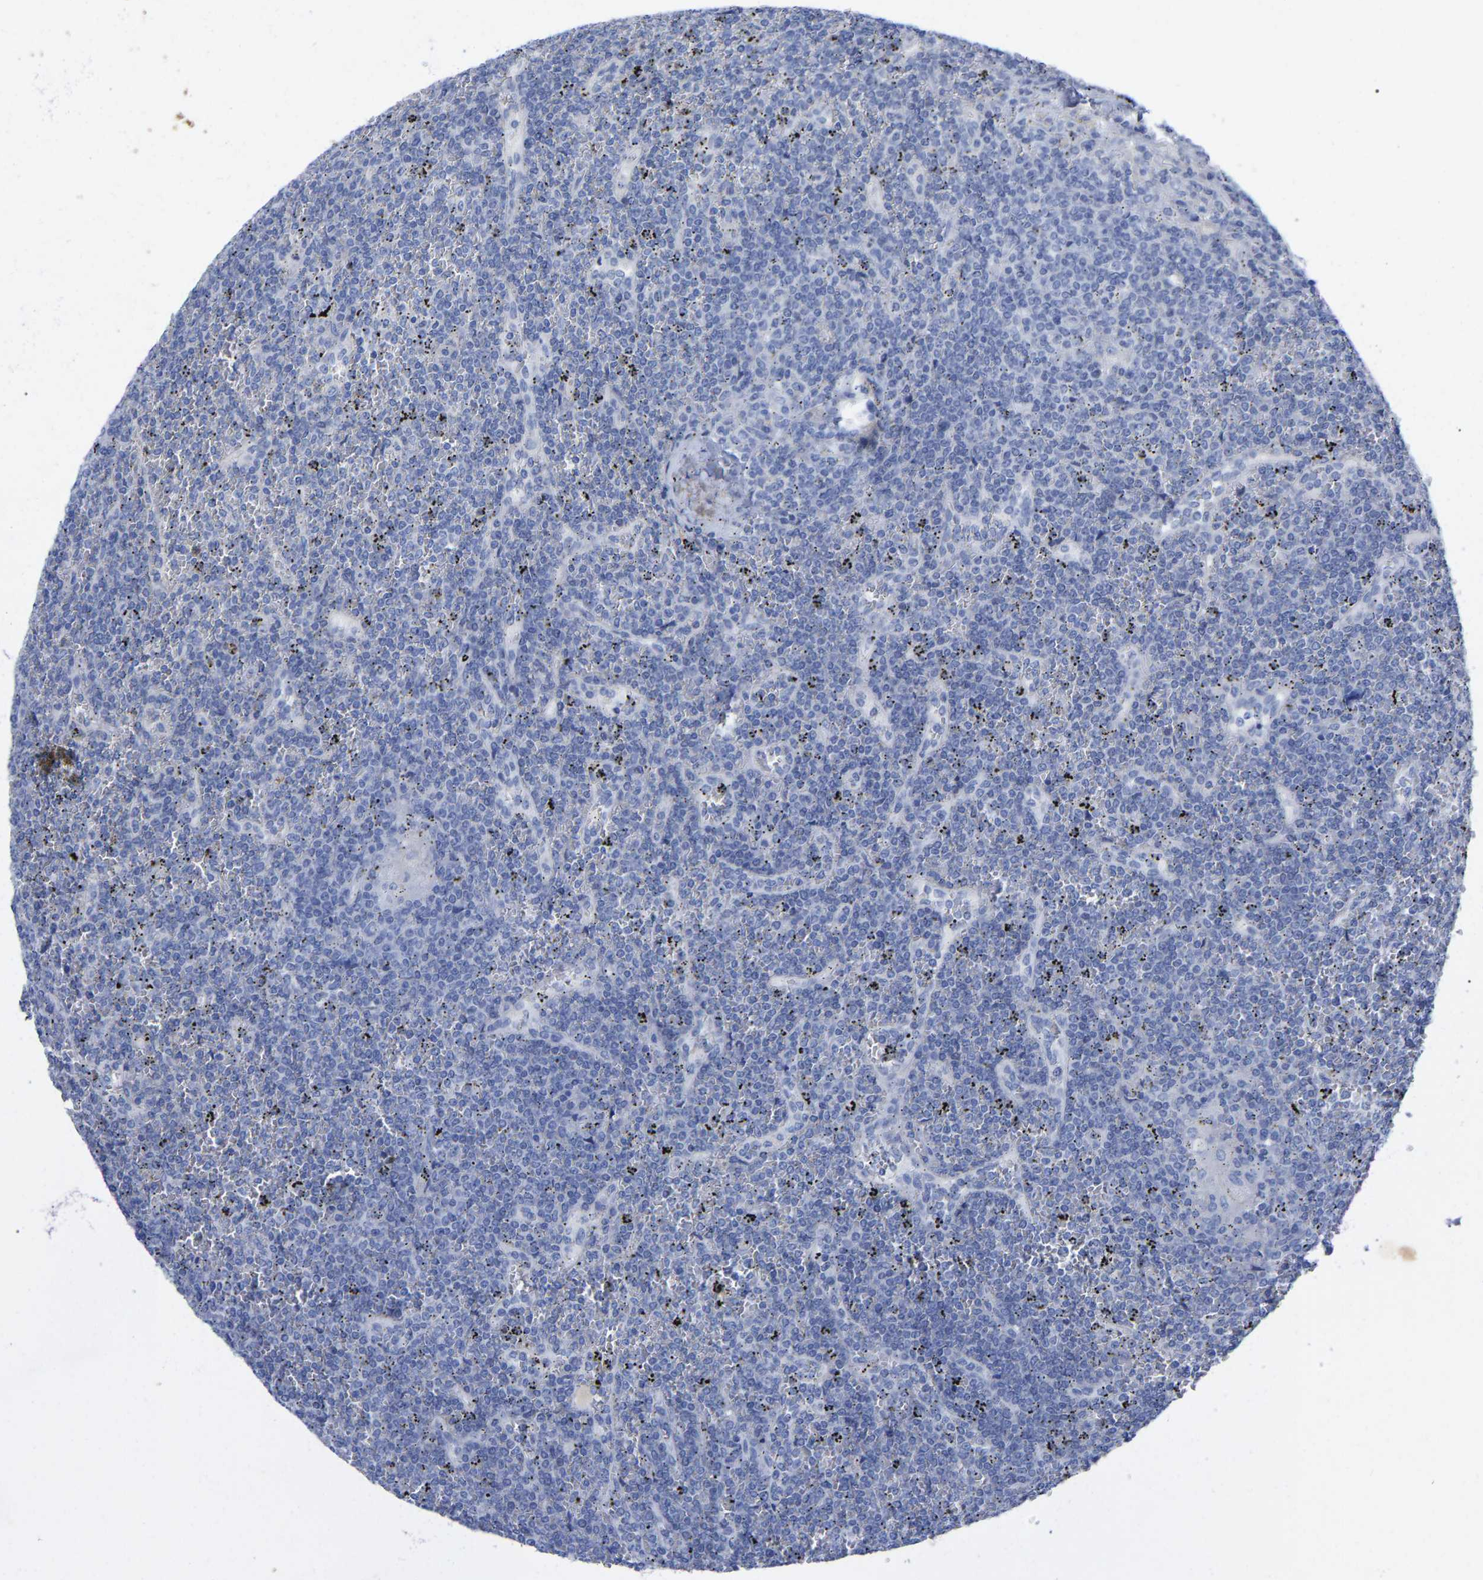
{"staining": {"intensity": "negative", "quantity": "none", "location": "none"}, "tissue": "lymphoma", "cell_type": "Tumor cells", "image_type": "cancer", "snomed": [{"axis": "morphology", "description": "Malignant lymphoma, non-Hodgkin's type, Low grade"}, {"axis": "topography", "description": "Spleen"}], "caption": "This is an immunohistochemistry histopathology image of human malignant lymphoma, non-Hodgkin's type (low-grade). There is no expression in tumor cells.", "gene": "HAPLN1", "patient": {"sex": "female", "age": 19}}